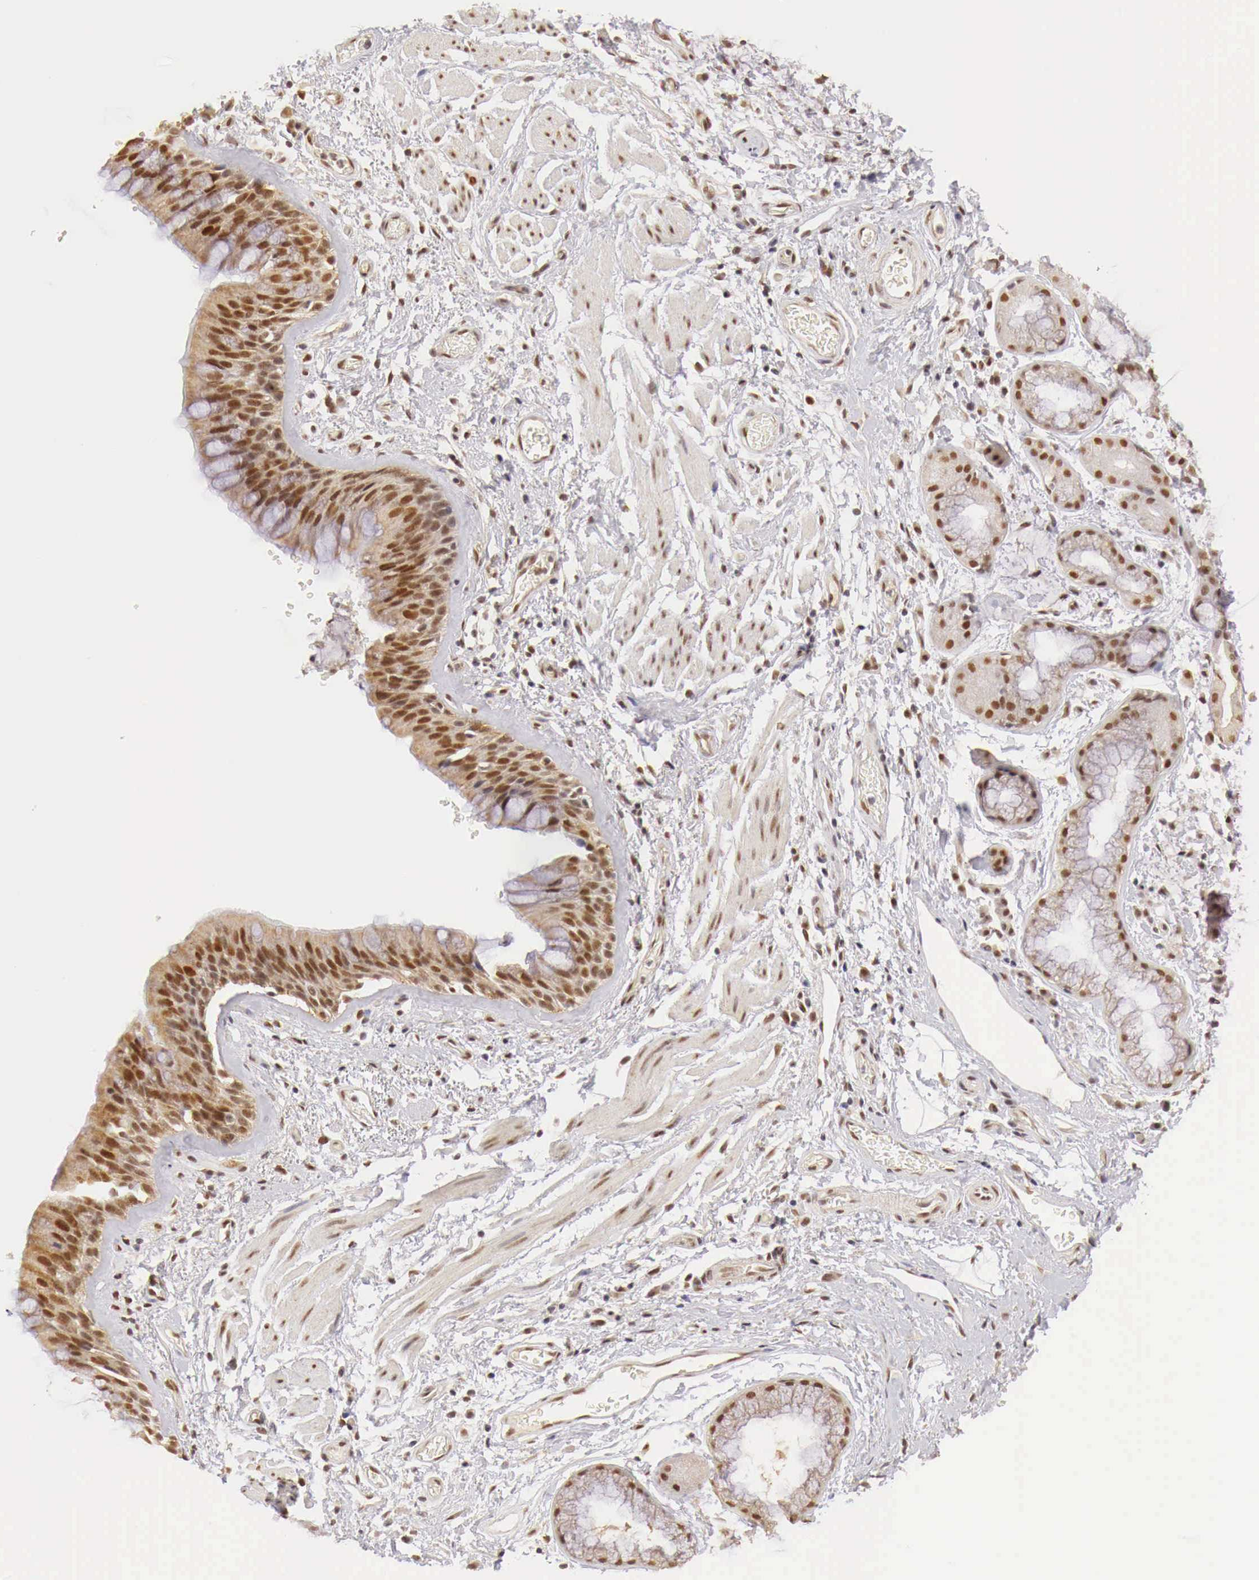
{"staining": {"intensity": "strong", "quantity": ">75%", "location": "cytoplasmic/membranous,nuclear"}, "tissue": "bronchus", "cell_type": "Respiratory epithelial cells", "image_type": "normal", "snomed": [{"axis": "morphology", "description": "Normal tissue, NOS"}, {"axis": "topography", "description": "Bronchus"}, {"axis": "topography", "description": "Lung"}], "caption": "Protein staining of unremarkable bronchus demonstrates strong cytoplasmic/membranous,nuclear expression in about >75% of respiratory epithelial cells.", "gene": "GPKOW", "patient": {"sex": "female", "age": 57}}